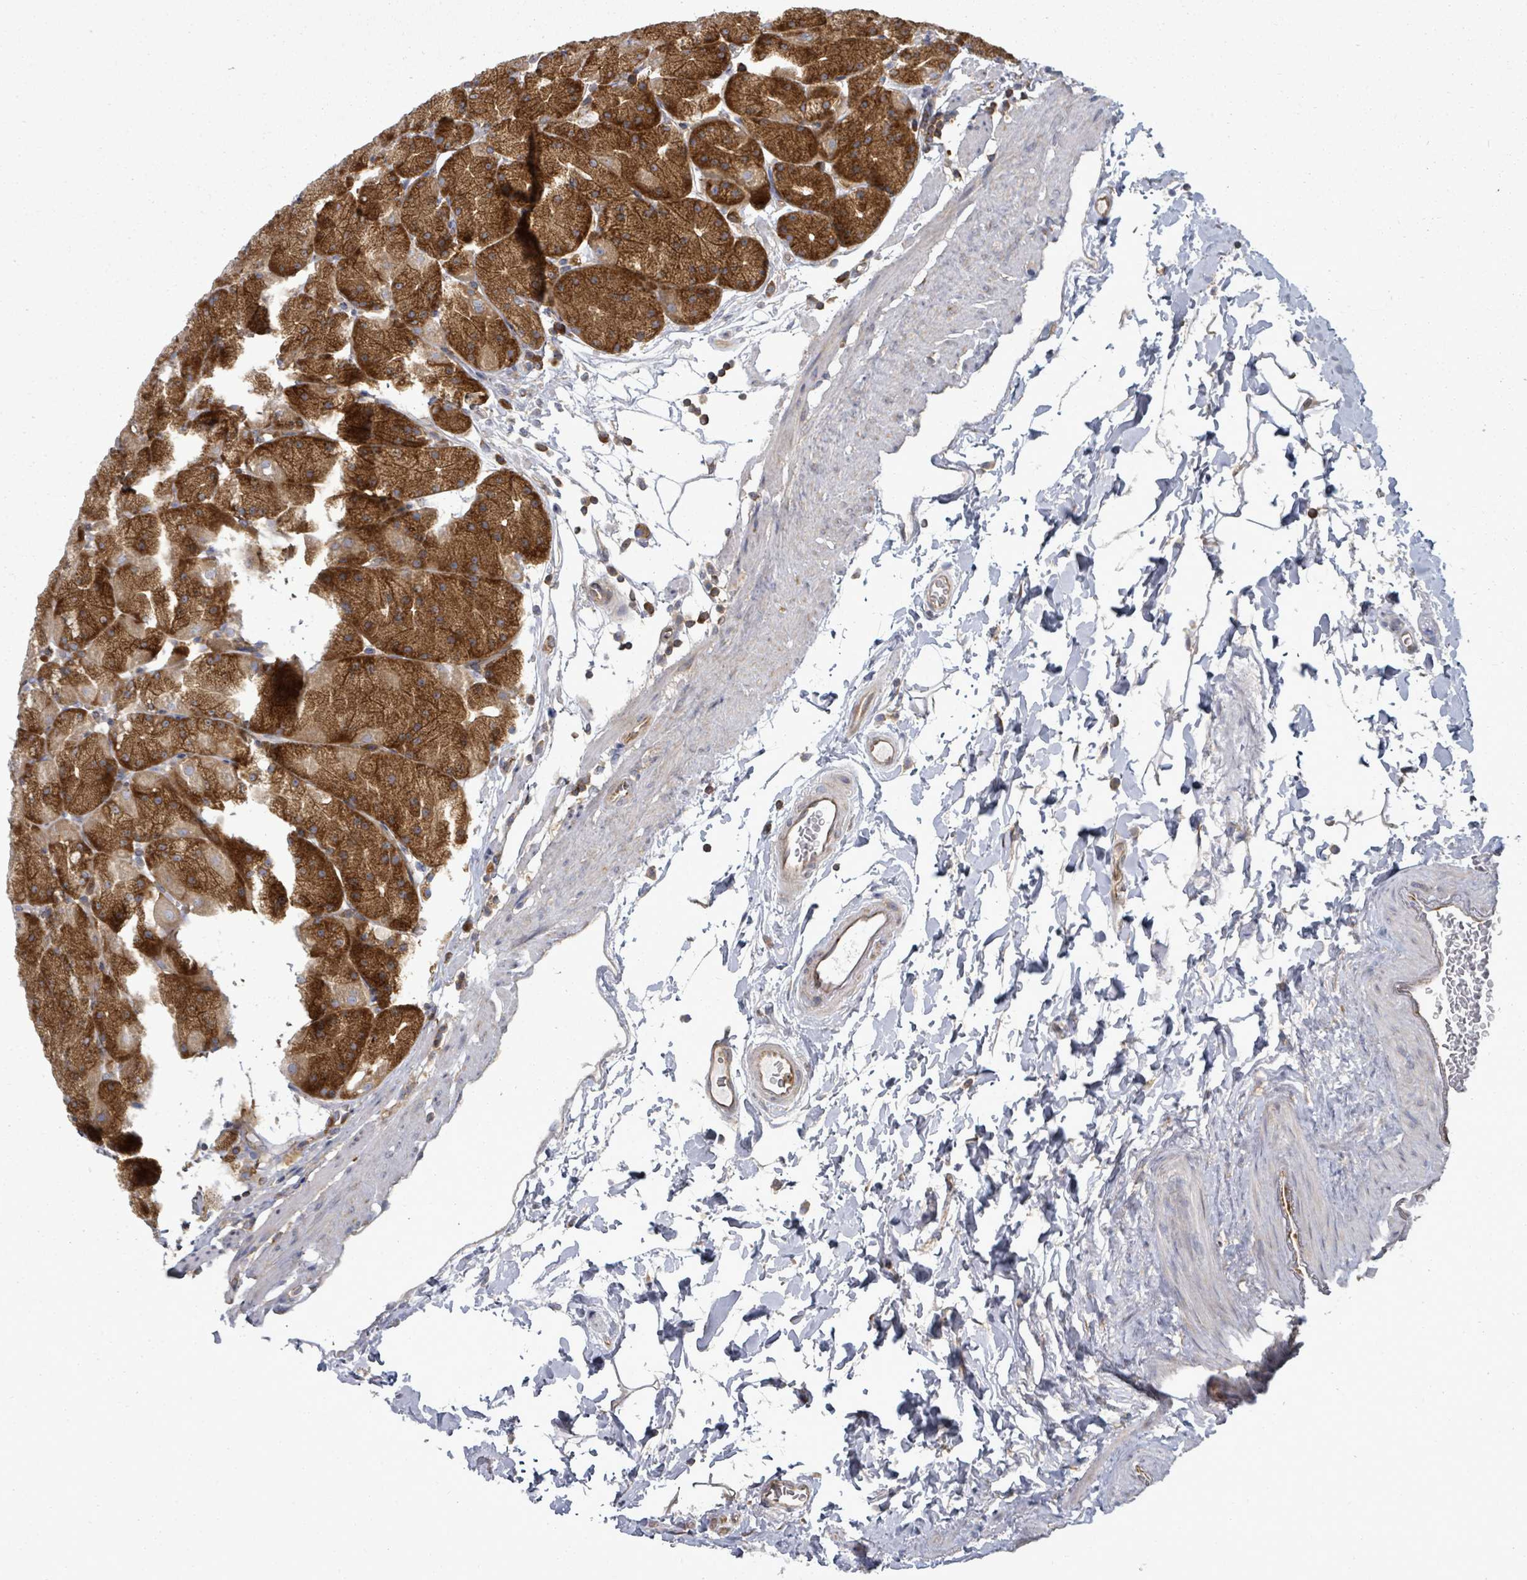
{"staining": {"intensity": "strong", "quantity": "25%-75%", "location": "cytoplasmic/membranous"}, "tissue": "stomach", "cell_type": "Glandular cells", "image_type": "normal", "snomed": [{"axis": "morphology", "description": "Normal tissue, NOS"}, {"axis": "topography", "description": "Stomach, upper"}, {"axis": "topography", "description": "Stomach, lower"}], "caption": "This histopathology image shows immunohistochemistry staining of normal stomach, with high strong cytoplasmic/membranous positivity in about 25%-75% of glandular cells.", "gene": "EIF3CL", "patient": {"sex": "male", "age": 67}}